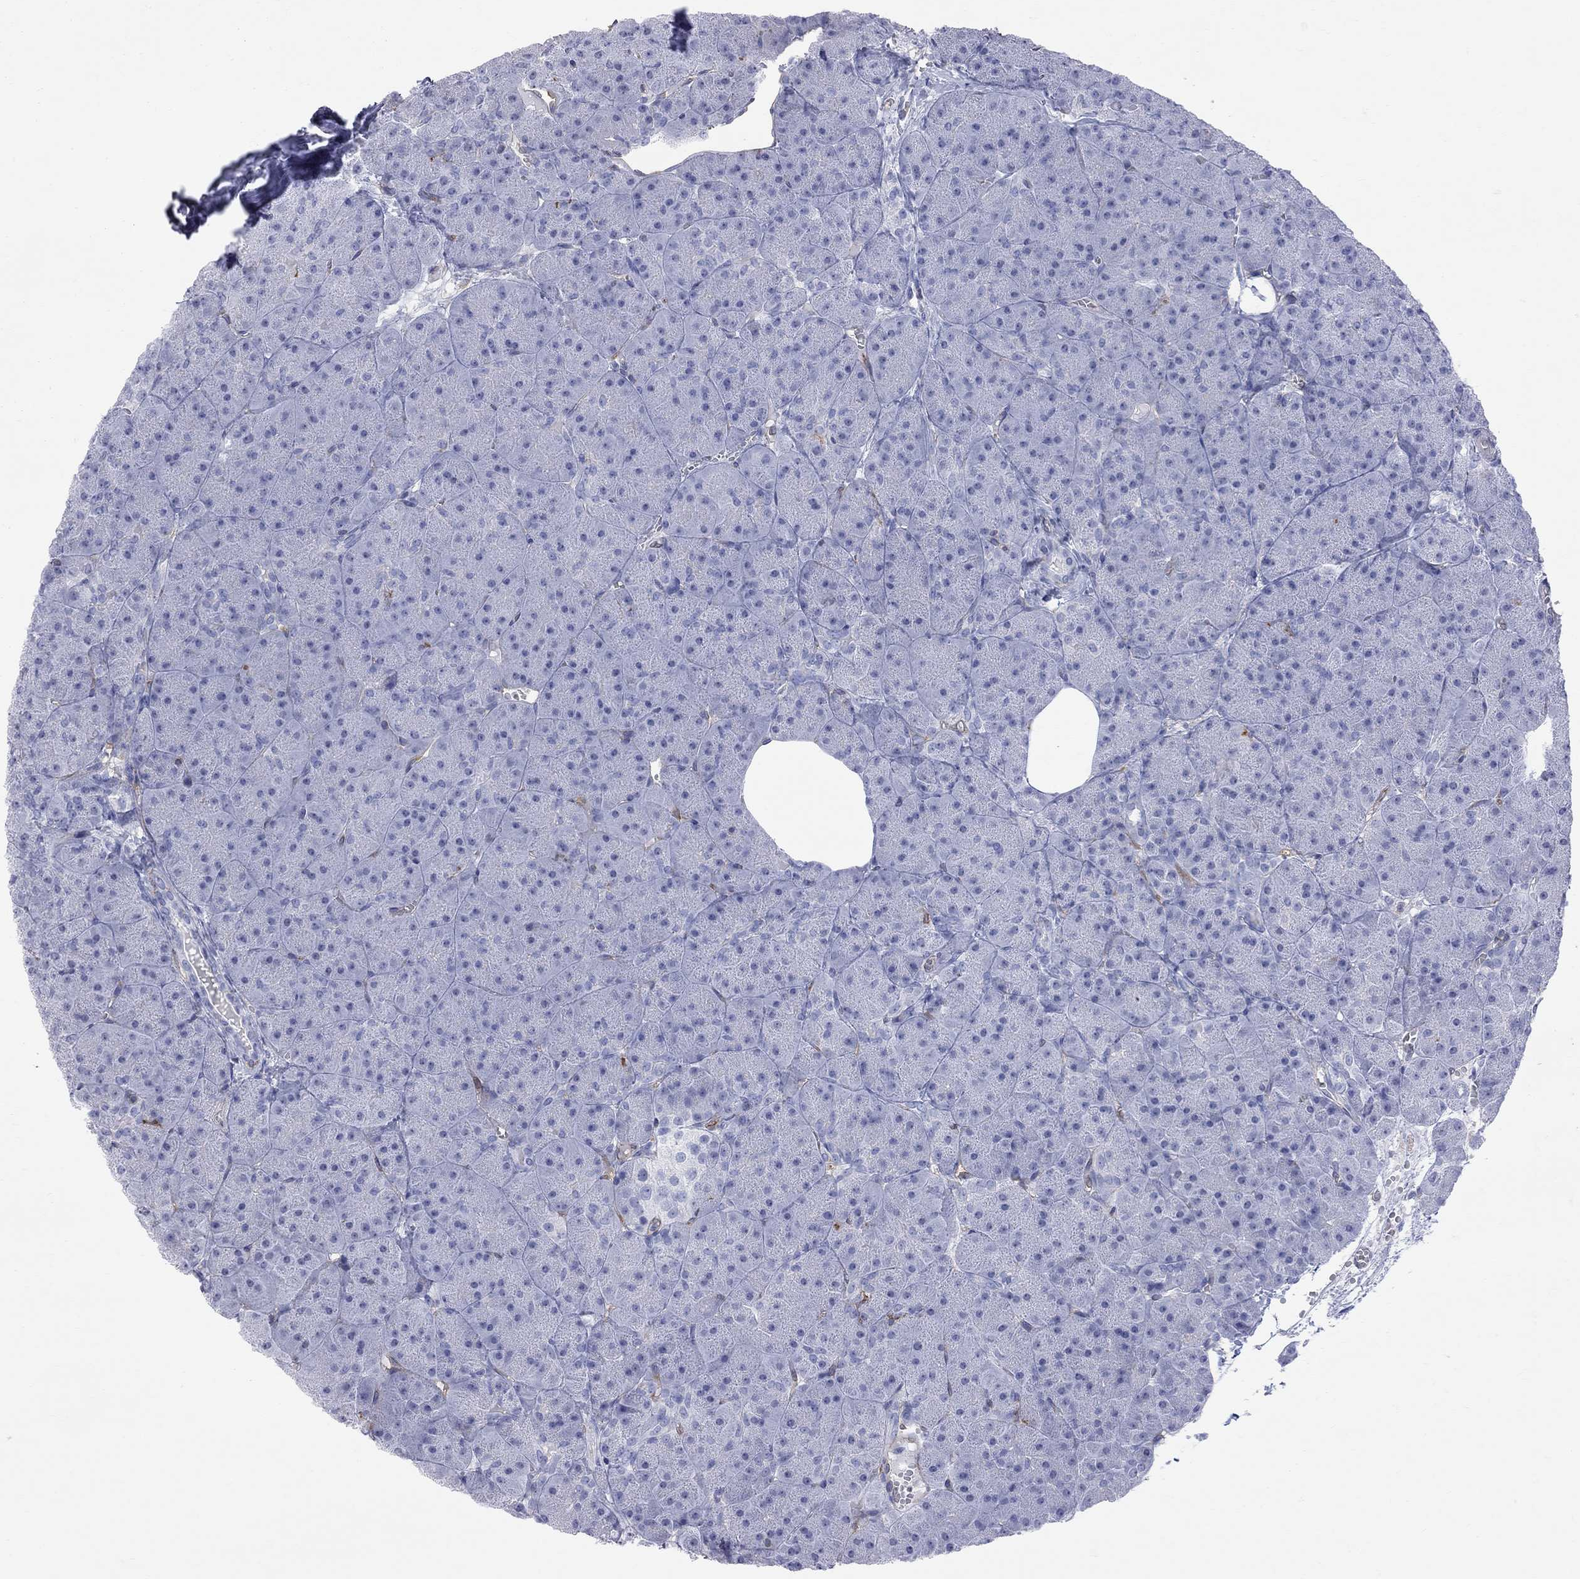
{"staining": {"intensity": "negative", "quantity": "none", "location": "none"}, "tissue": "pancreas", "cell_type": "Exocrine glandular cells", "image_type": "normal", "snomed": [{"axis": "morphology", "description": "Normal tissue, NOS"}, {"axis": "topography", "description": "Pancreas"}], "caption": "Protein analysis of unremarkable pancreas demonstrates no significant expression in exocrine glandular cells. Brightfield microscopy of immunohistochemistry (IHC) stained with DAB (3,3'-diaminobenzidine) (brown) and hematoxylin (blue), captured at high magnification.", "gene": "ABI3", "patient": {"sex": "male", "age": 61}}